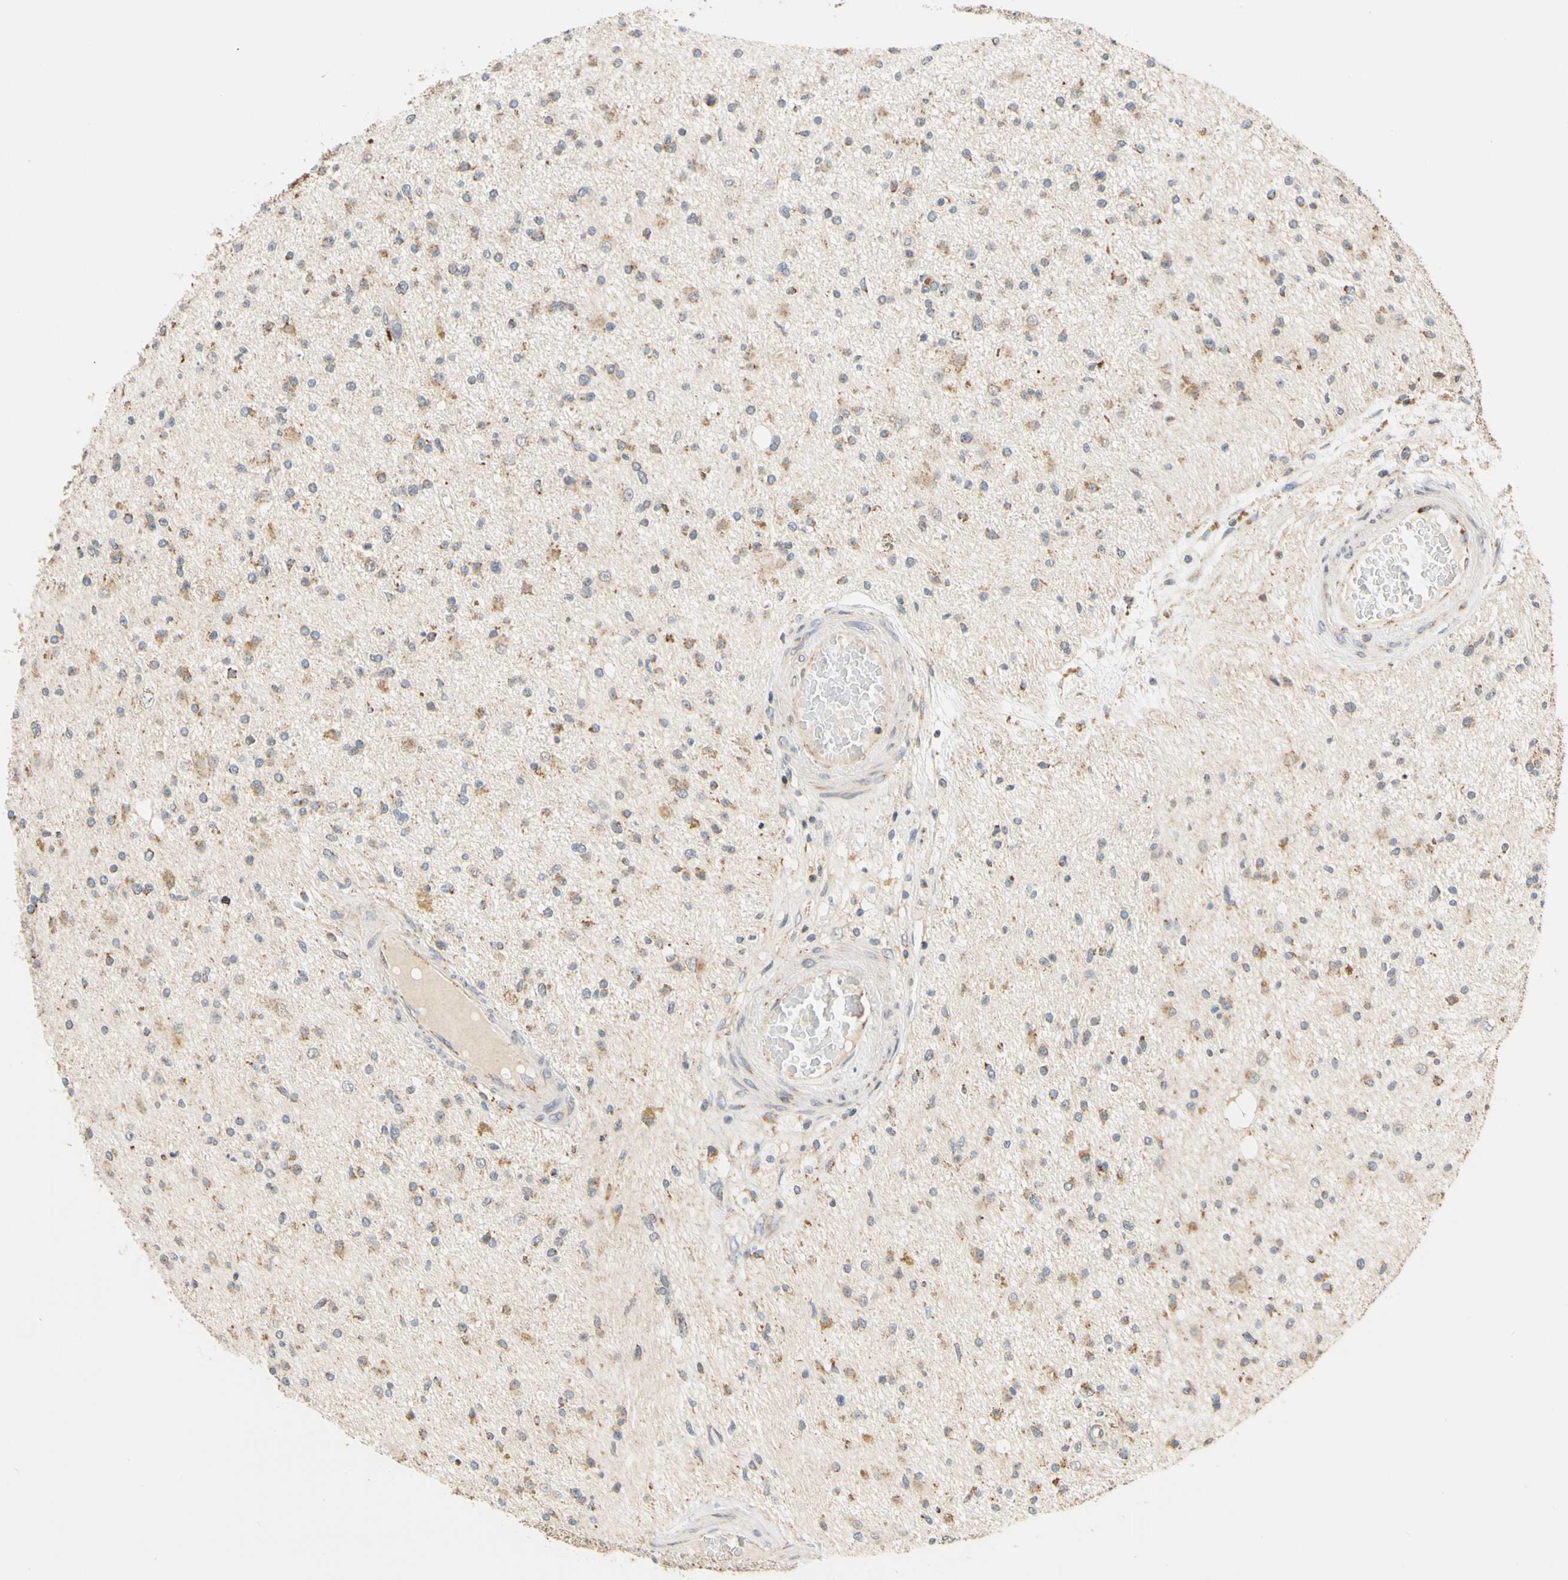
{"staining": {"intensity": "weak", "quantity": "25%-75%", "location": "cytoplasmic/membranous"}, "tissue": "glioma", "cell_type": "Tumor cells", "image_type": "cancer", "snomed": [{"axis": "morphology", "description": "Glioma, malignant, High grade"}, {"axis": "topography", "description": "Brain"}], "caption": "A low amount of weak cytoplasmic/membranous expression is present in about 25%-75% of tumor cells in malignant glioma (high-grade) tissue. The staining was performed using DAB, with brown indicating positive protein expression. Nuclei are stained blue with hematoxylin.", "gene": "SFXN3", "patient": {"sex": "male", "age": 33}}